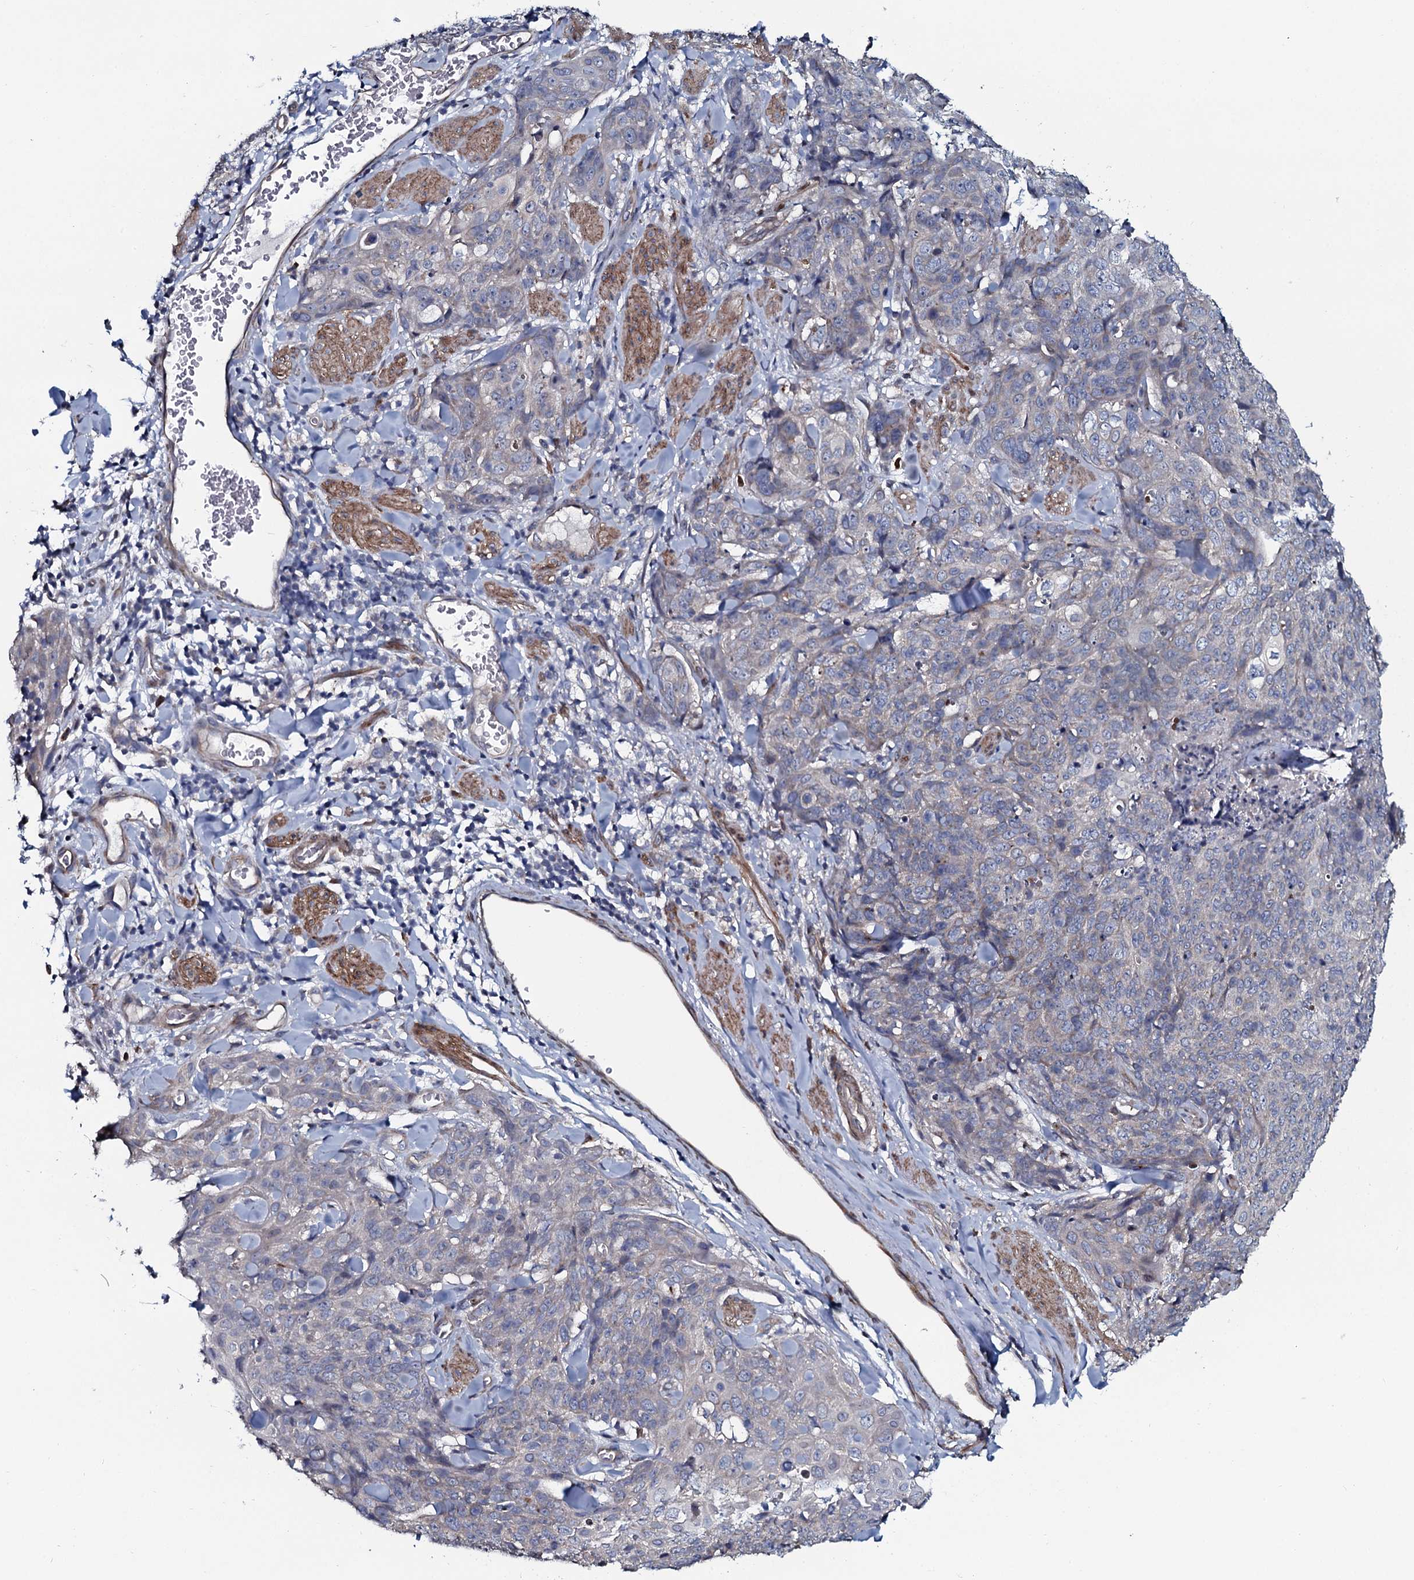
{"staining": {"intensity": "negative", "quantity": "none", "location": "none"}, "tissue": "skin cancer", "cell_type": "Tumor cells", "image_type": "cancer", "snomed": [{"axis": "morphology", "description": "Squamous cell carcinoma, NOS"}, {"axis": "topography", "description": "Skin"}, {"axis": "topography", "description": "Vulva"}], "caption": "This histopathology image is of skin cancer (squamous cell carcinoma) stained with IHC to label a protein in brown with the nuclei are counter-stained blue. There is no positivity in tumor cells.", "gene": "KCTD4", "patient": {"sex": "female", "age": 85}}